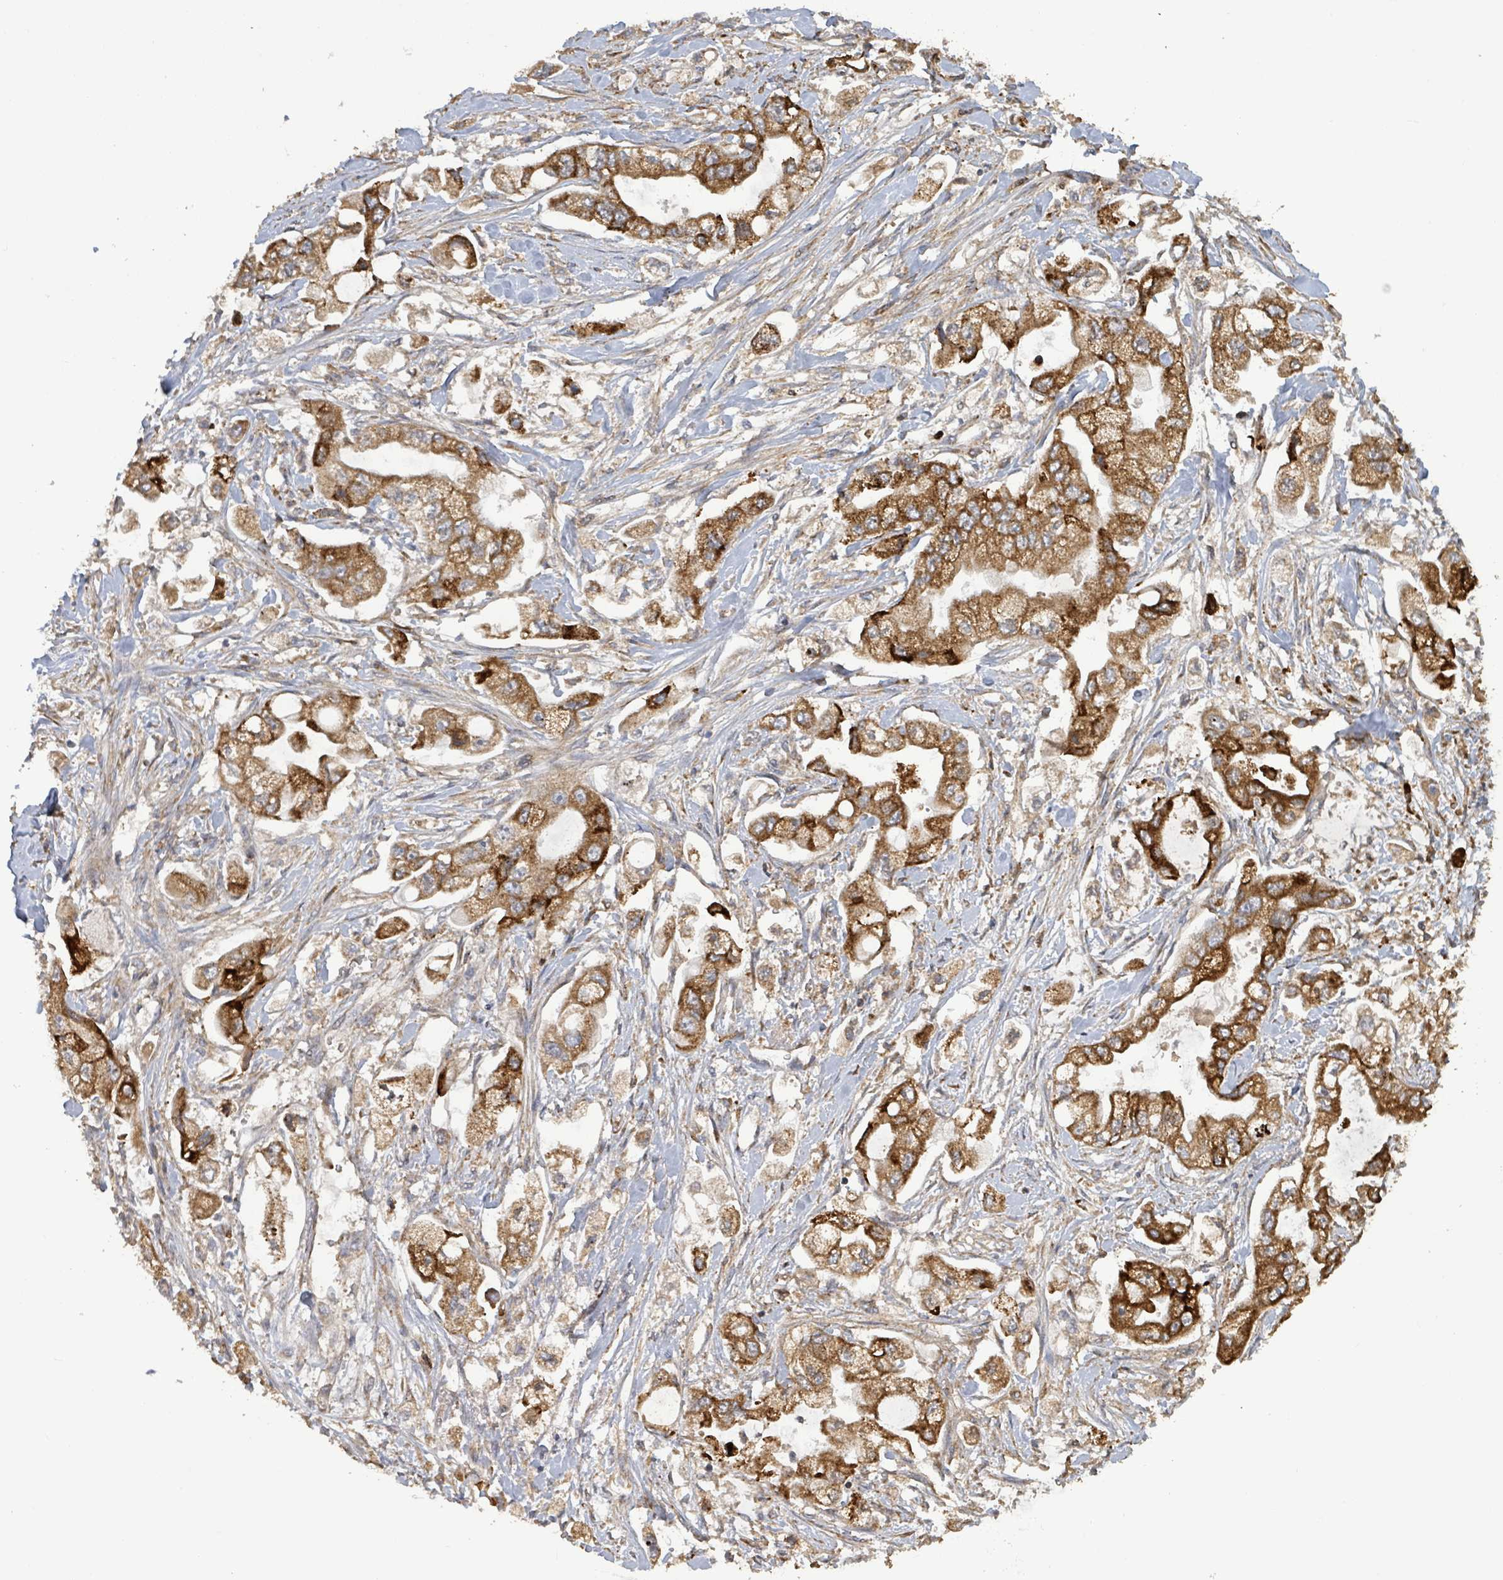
{"staining": {"intensity": "strong", "quantity": ">75%", "location": "cytoplasmic/membranous"}, "tissue": "stomach cancer", "cell_type": "Tumor cells", "image_type": "cancer", "snomed": [{"axis": "morphology", "description": "Adenocarcinoma, NOS"}, {"axis": "topography", "description": "Stomach"}], "caption": "Stomach adenocarcinoma stained for a protein demonstrates strong cytoplasmic/membranous positivity in tumor cells.", "gene": "STARD4", "patient": {"sex": "male", "age": 62}}